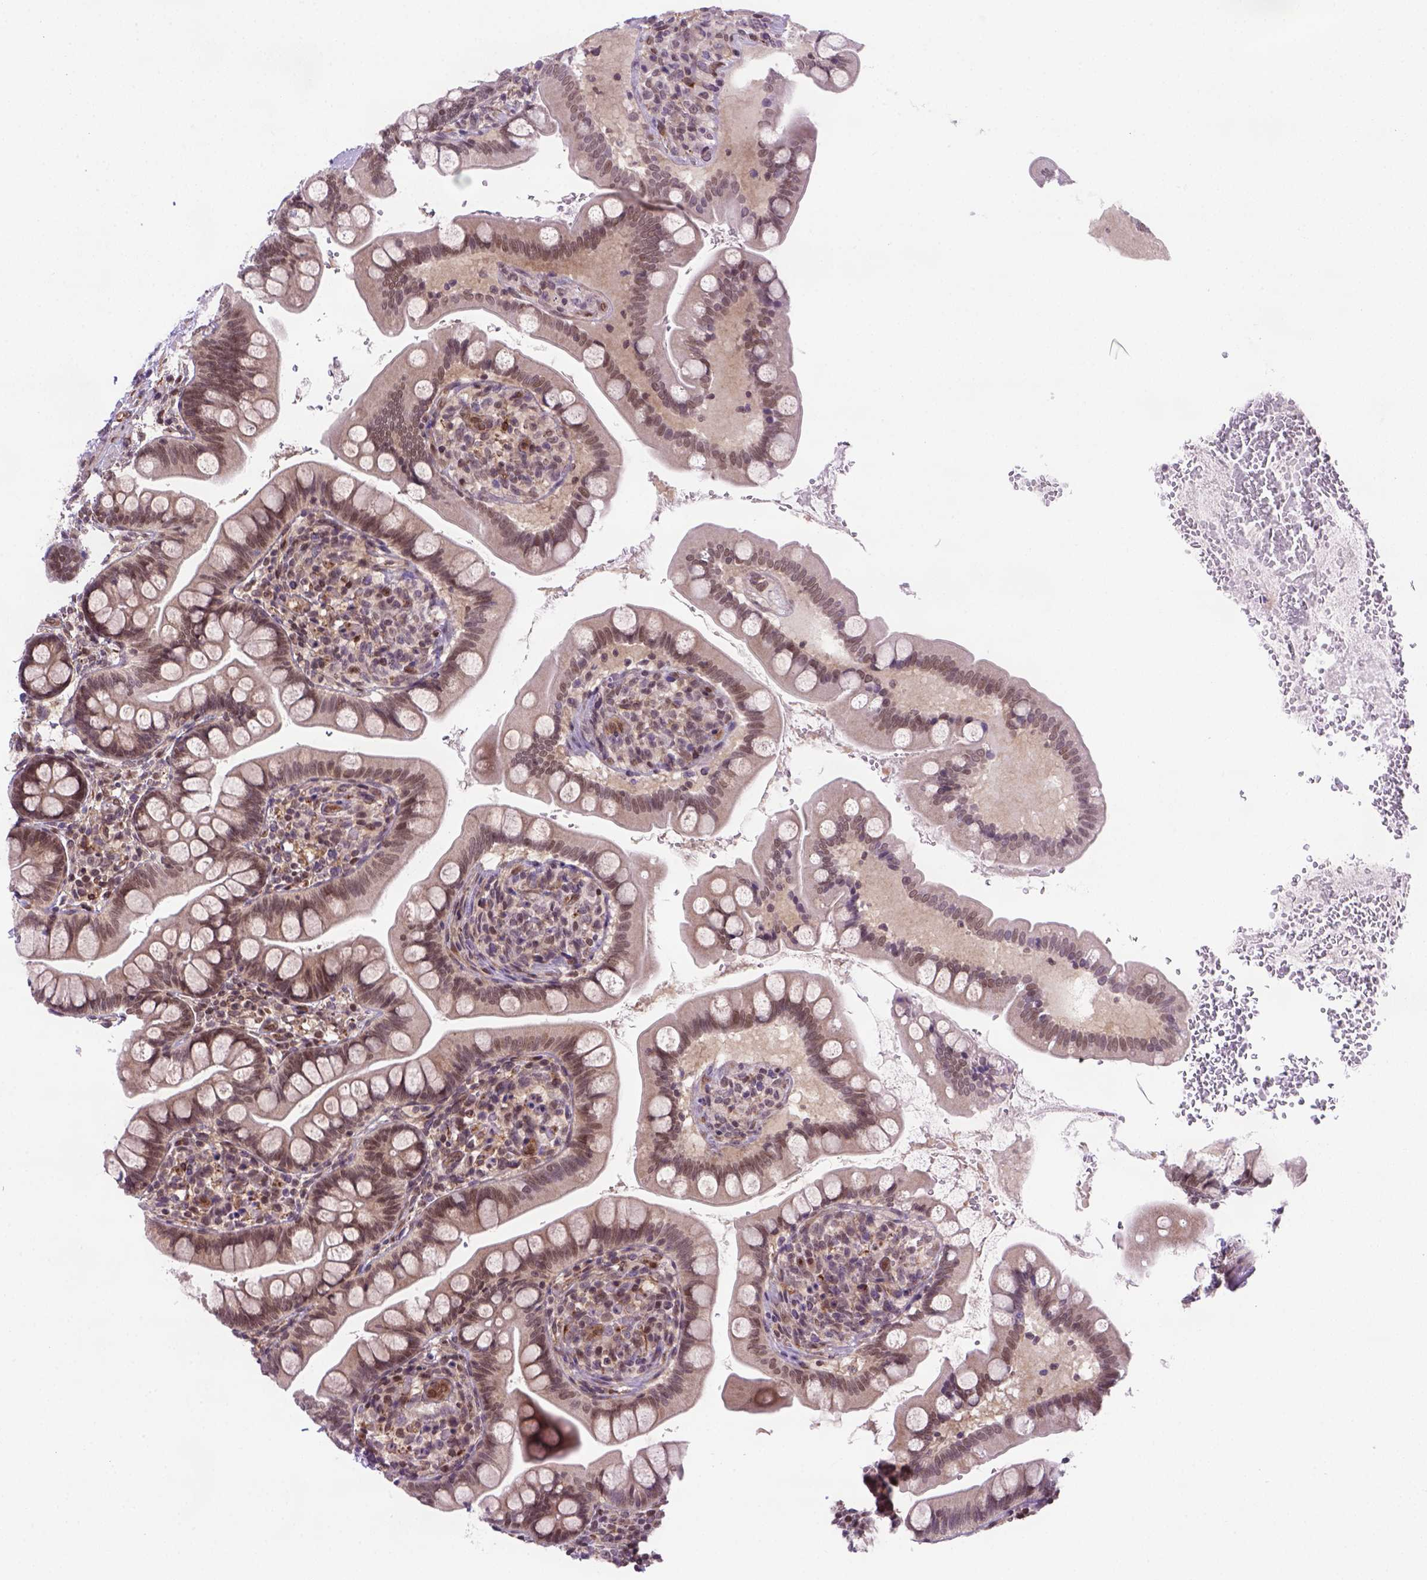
{"staining": {"intensity": "weak", "quantity": "25%-75%", "location": "nuclear"}, "tissue": "small intestine", "cell_type": "Glandular cells", "image_type": "normal", "snomed": [{"axis": "morphology", "description": "Normal tissue, NOS"}, {"axis": "topography", "description": "Small intestine"}], "caption": "A low amount of weak nuclear expression is appreciated in approximately 25%-75% of glandular cells in benign small intestine.", "gene": "MGMT", "patient": {"sex": "female", "age": 56}}